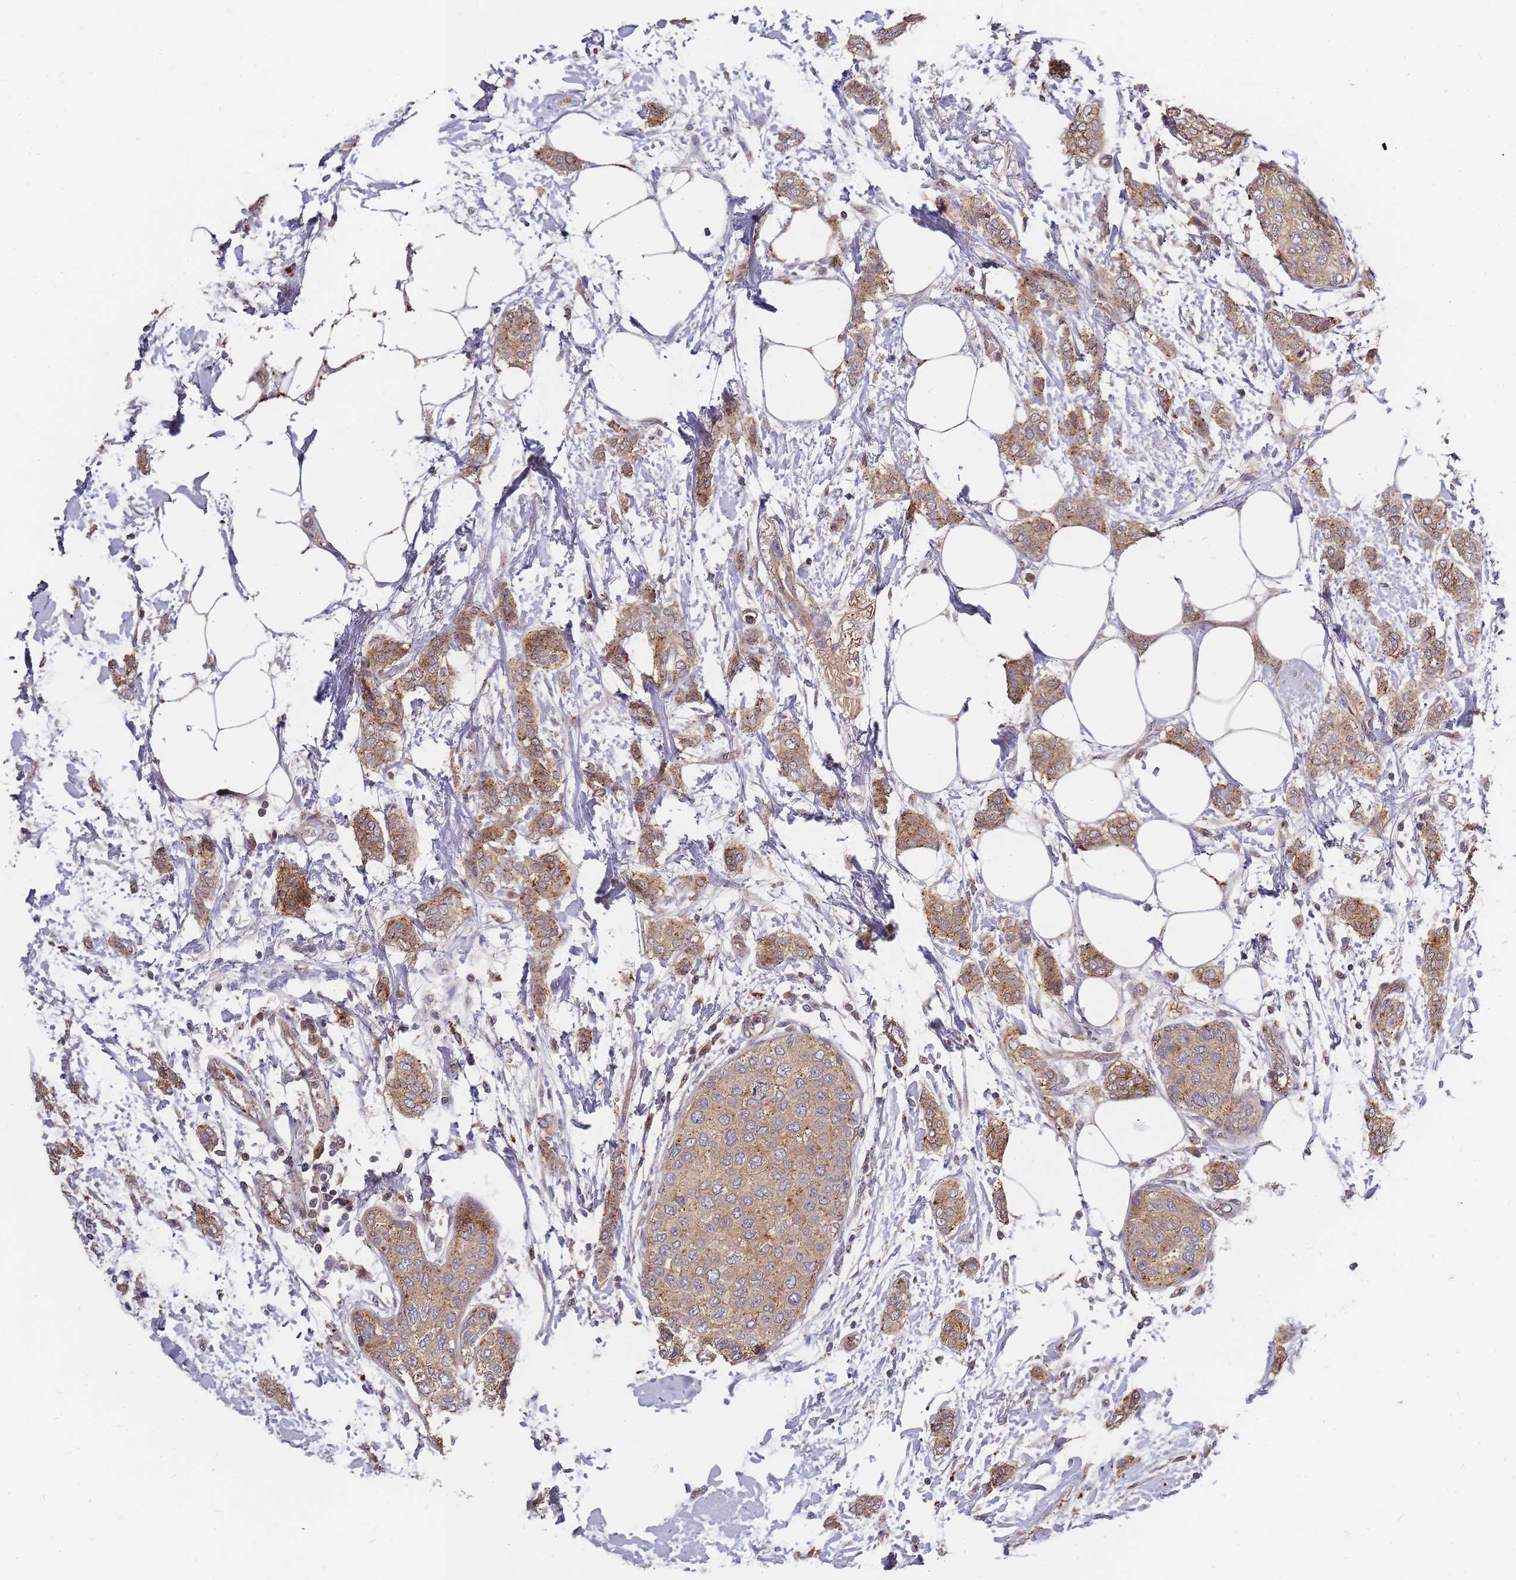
{"staining": {"intensity": "moderate", "quantity": ">75%", "location": "cytoplasmic/membranous"}, "tissue": "breast cancer", "cell_type": "Tumor cells", "image_type": "cancer", "snomed": [{"axis": "morphology", "description": "Duct carcinoma"}, {"axis": "topography", "description": "Breast"}], "caption": "Brown immunohistochemical staining in breast cancer reveals moderate cytoplasmic/membranous staining in approximately >75% of tumor cells. The staining is performed using DAB brown chromogen to label protein expression. The nuclei are counter-stained blue using hematoxylin.", "gene": "ATG5", "patient": {"sex": "female", "age": 72}}